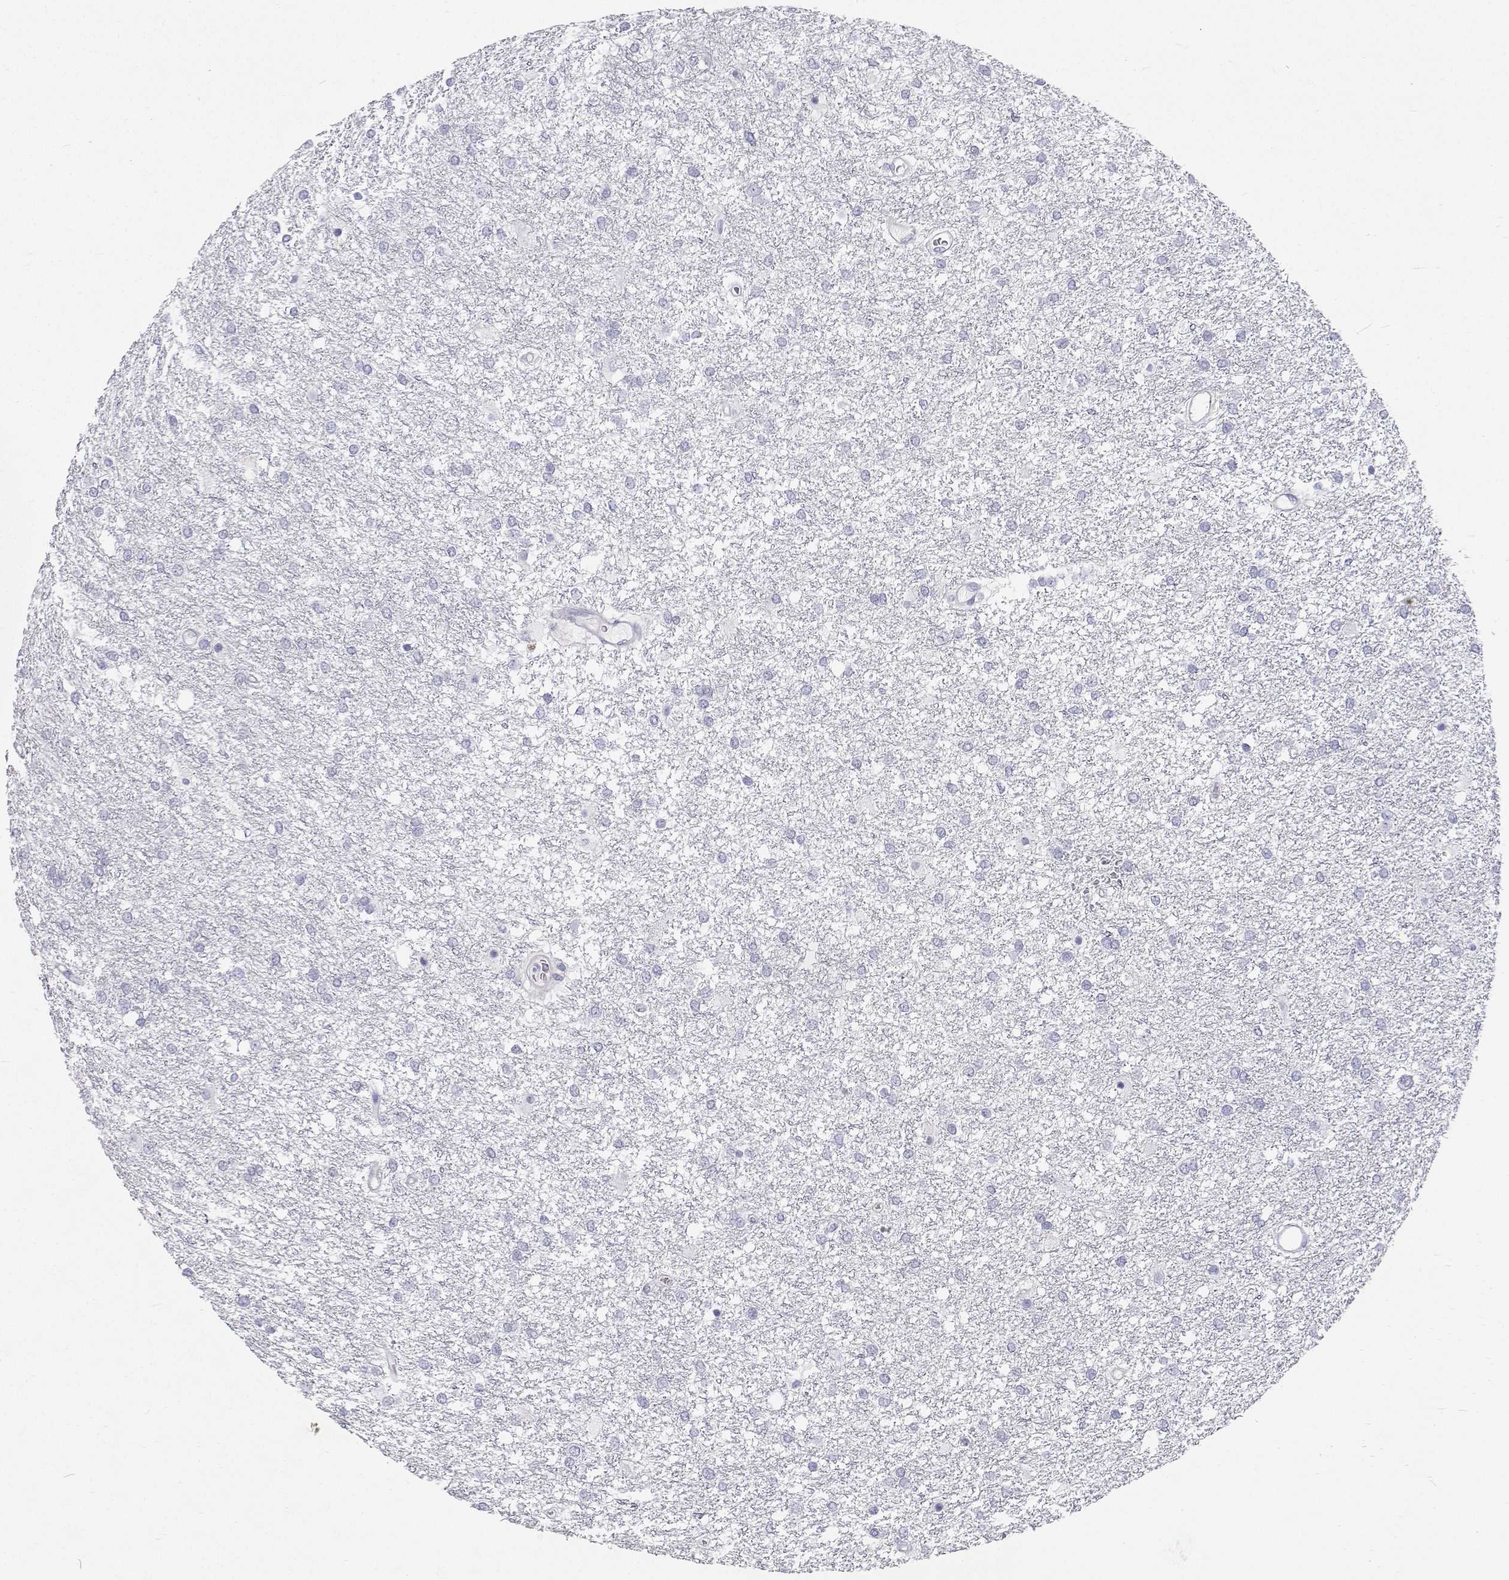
{"staining": {"intensity": "negative", "quantity": "none", "location": "none"}, "tissue": "glioma", "cell_type": "Tumor cells", "image_type": "cancer", "snomed": [{"axis": "morphology", "description": "Glioma, malignant, High grade"}, {"axis": "topography", "description": "Brain"}], "caption": "Malignant glioma (high-grade) was stained to show a protein in brown. There is no significant expression in tumor cells.", "gene": "NCR2", "patient": {"sex": "female", "age": 61}}